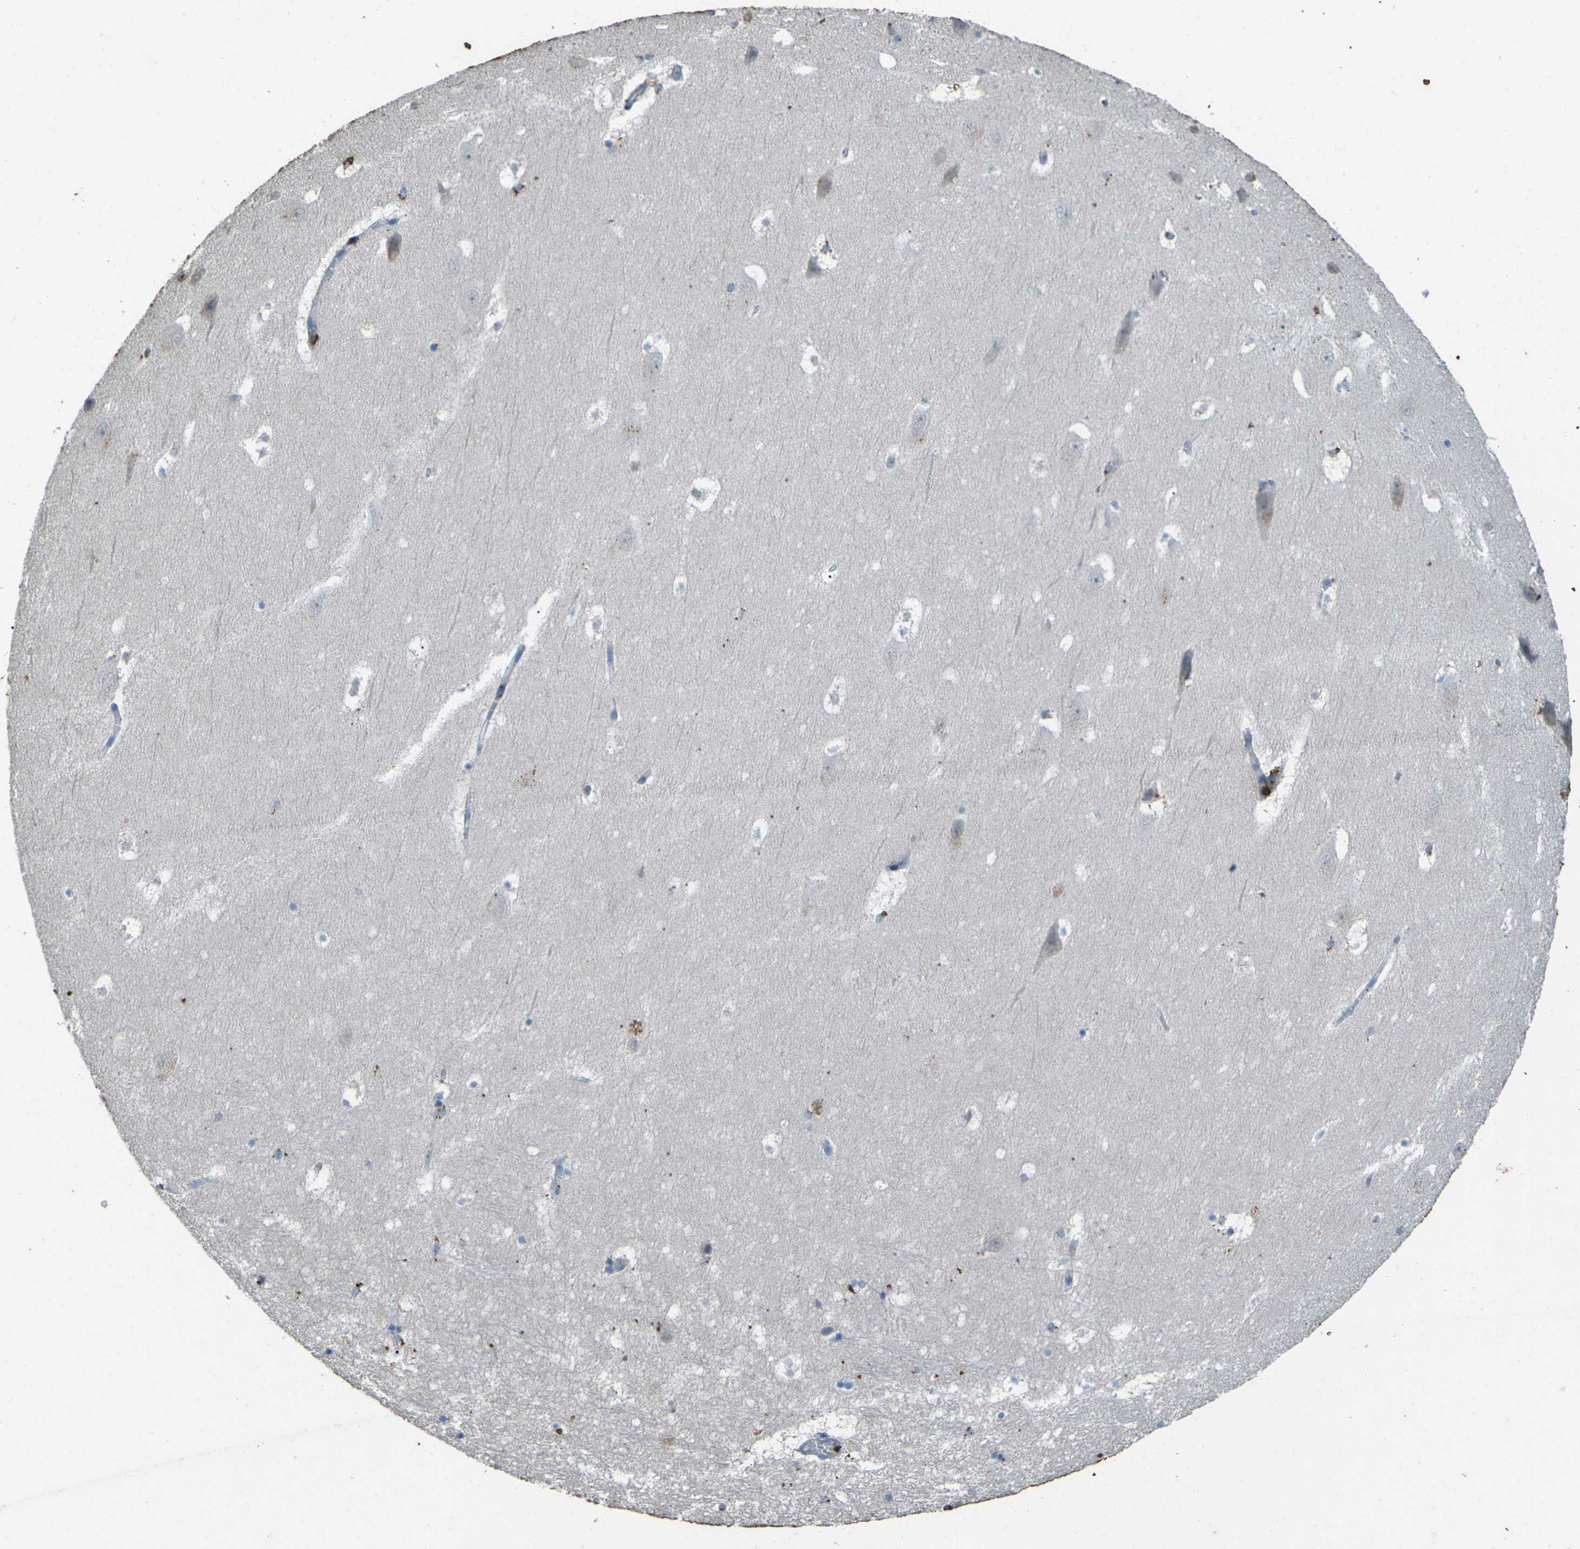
{"staining": {"intensity": "strong", "quantity": "<25%", "location": "cytoplasmic/membranous"}, "tissue": "hippocampus", "cell_type": "Glial cells", "image_type": "normal", "snomed": [{"axis": "morphology", "description": "Normal tissue, NOS"}, {"axis": "topography", "description": "Hippocampus"}], "caption": "Protein expression analysis of unremarkable hippocampus reveals strong cytoplasmic/membranous expression in approximately <25% of glial cells. The staining was performed using DAB (3,3'-diaminobenzidine) to visualize the protein expression in brown, while the nuclei were stained in blue with hematoxylin (Magnification: 20x).", "gene": "SIGLEC14", "patient": {"sex": "male", "age": 45}}